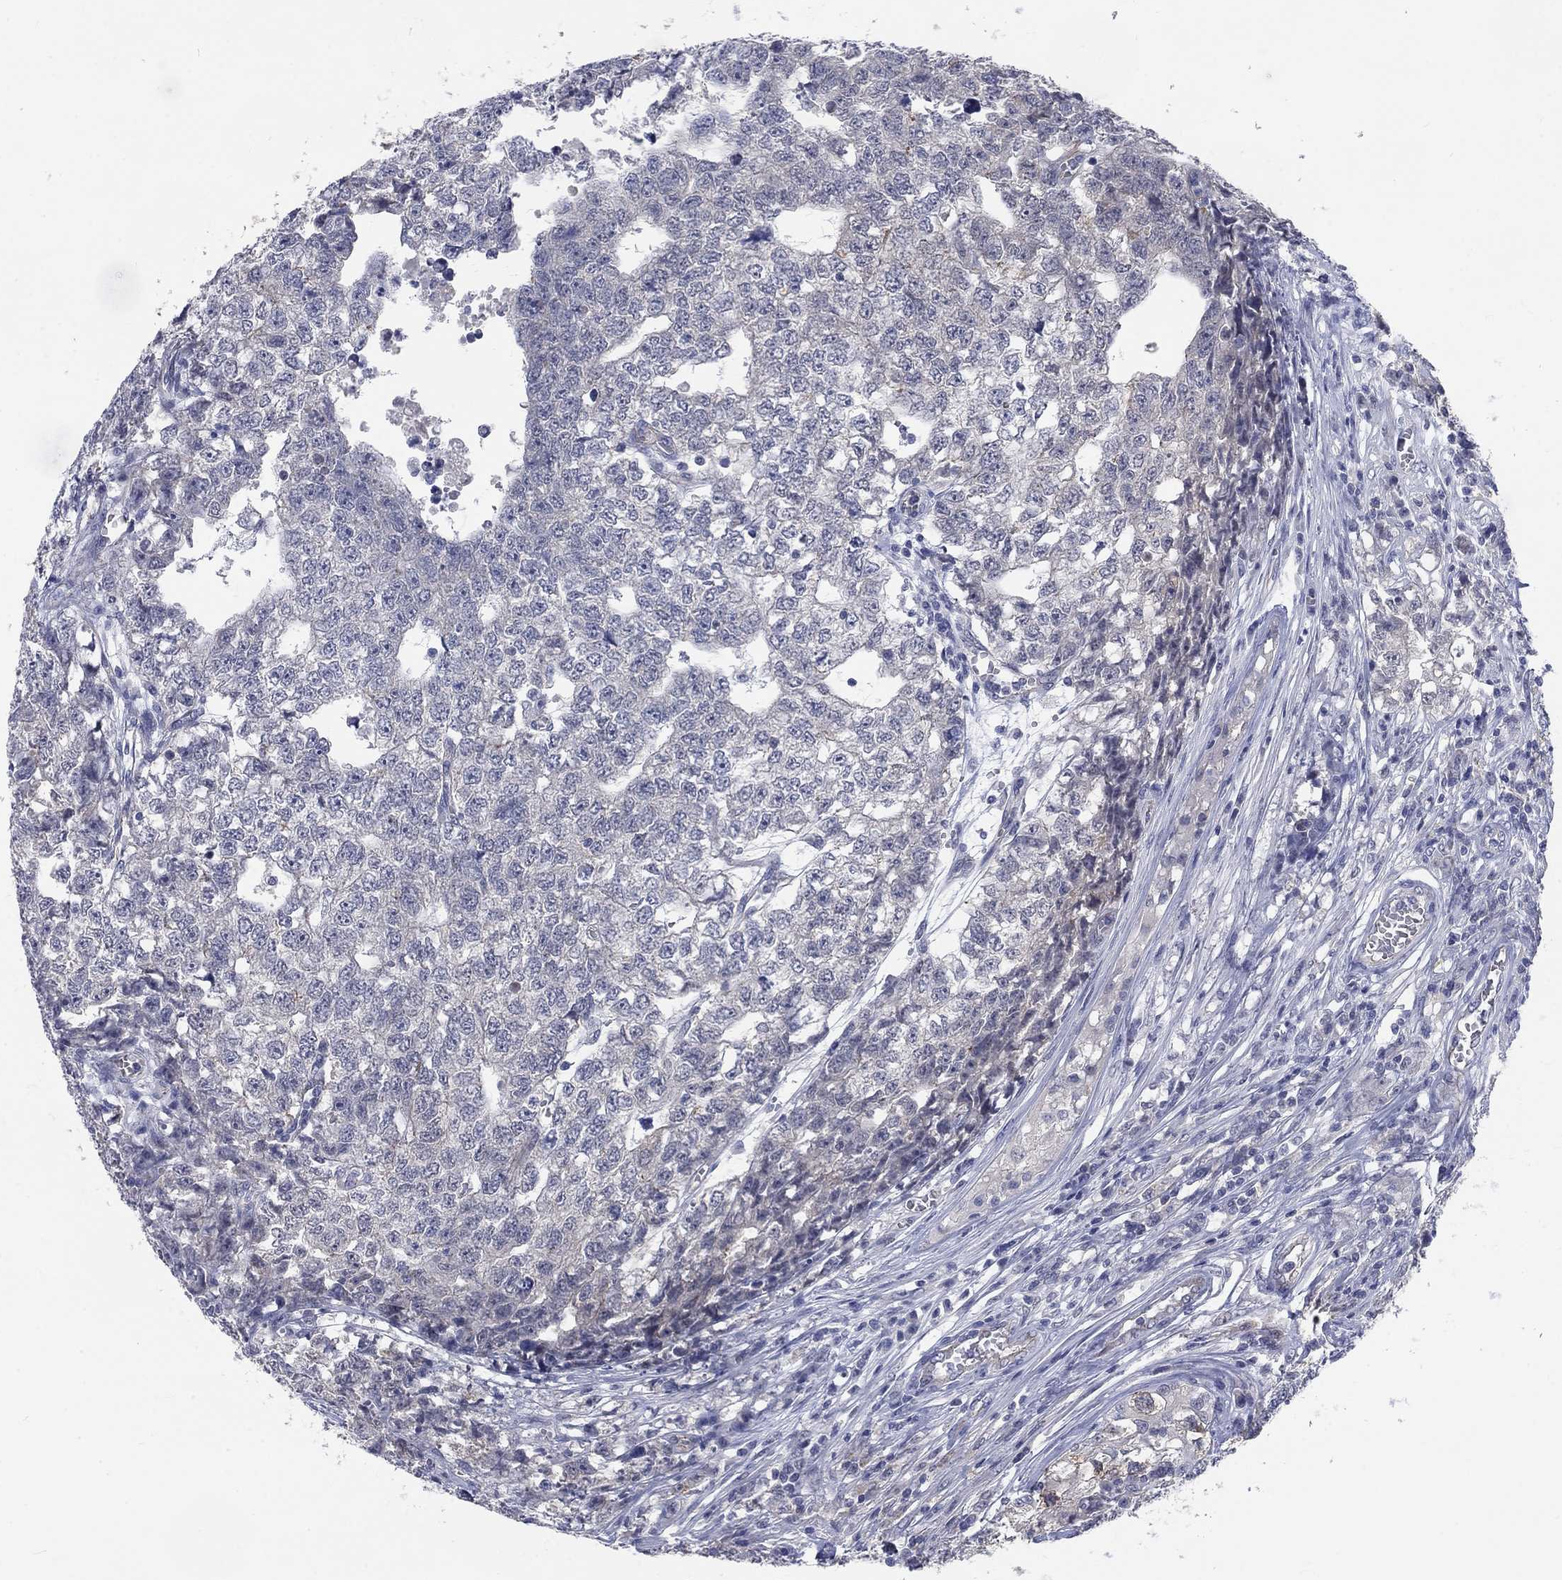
{"staining": {"intensity": "negative", "quantity": "none", "location": "none"}, "tissue": "testis cancer", "cell_type": "Tumor cells", "image_type": "cancer", "snomed": [{"axis": "morphology", "description": "Seminoma, NOS"}, {"axis": "morphology", "description": "Carcinoma, Embryonal, NOS"}, {"axis": "topography", "description": "Testis"}], "caption": "Image shows no significant protein positivity in tumor cells of testis cancer (seminoma). (DAB (3,3'-diaminobenzidine) immunohistochemistry, high magnification).", "gene": "PHKA1", "patient": {"sex": "male", "age": 22}}